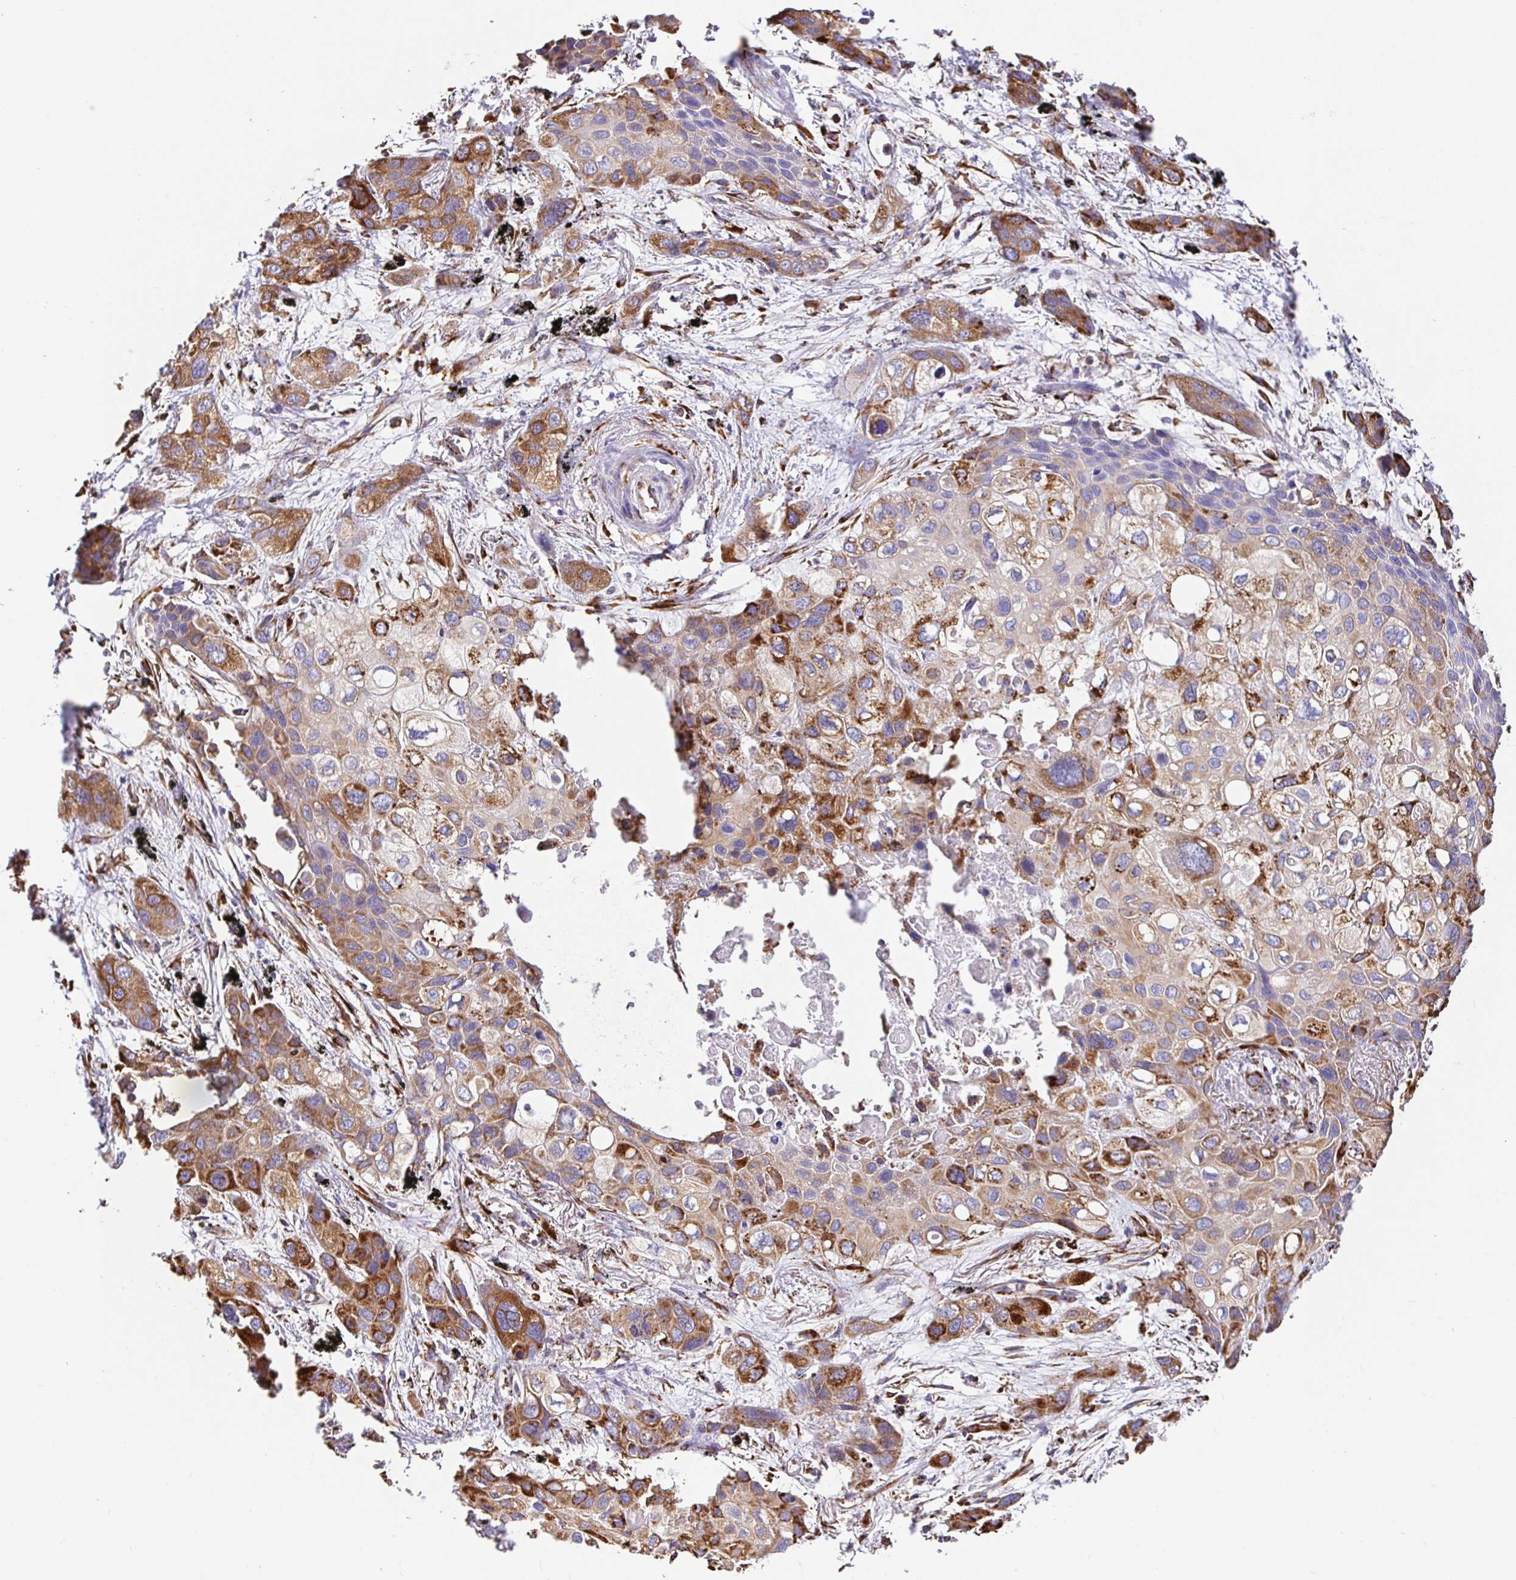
{"staining": {"intensity": "moderate", "quantity": "25%-75%", "location": "cytoplasmic/membranous"}, "tissue": "lung cancer", "cell_type": "Tumor cells", "image_type": "cancer", "snomed": [{"axis": "morphology", "description": "Squamous cell carcinoma, NOS"}, {"axis": "morphology", "description": "Squamous cell carcinoma, metastatic, NOS"}, {"axis": "topography", "description": "Lung"}], "caption": "Metastatic squamous cell carcinoma (lung) stained with DAB (3,3'-diaminobenzidine) IHC demonstrates medium levels of moderate cytoplasmic/membranous positivity in about 25%-75% of tumor cells.", "gene": "MAOA", "patient": {"sex": "male", "age": 59}}